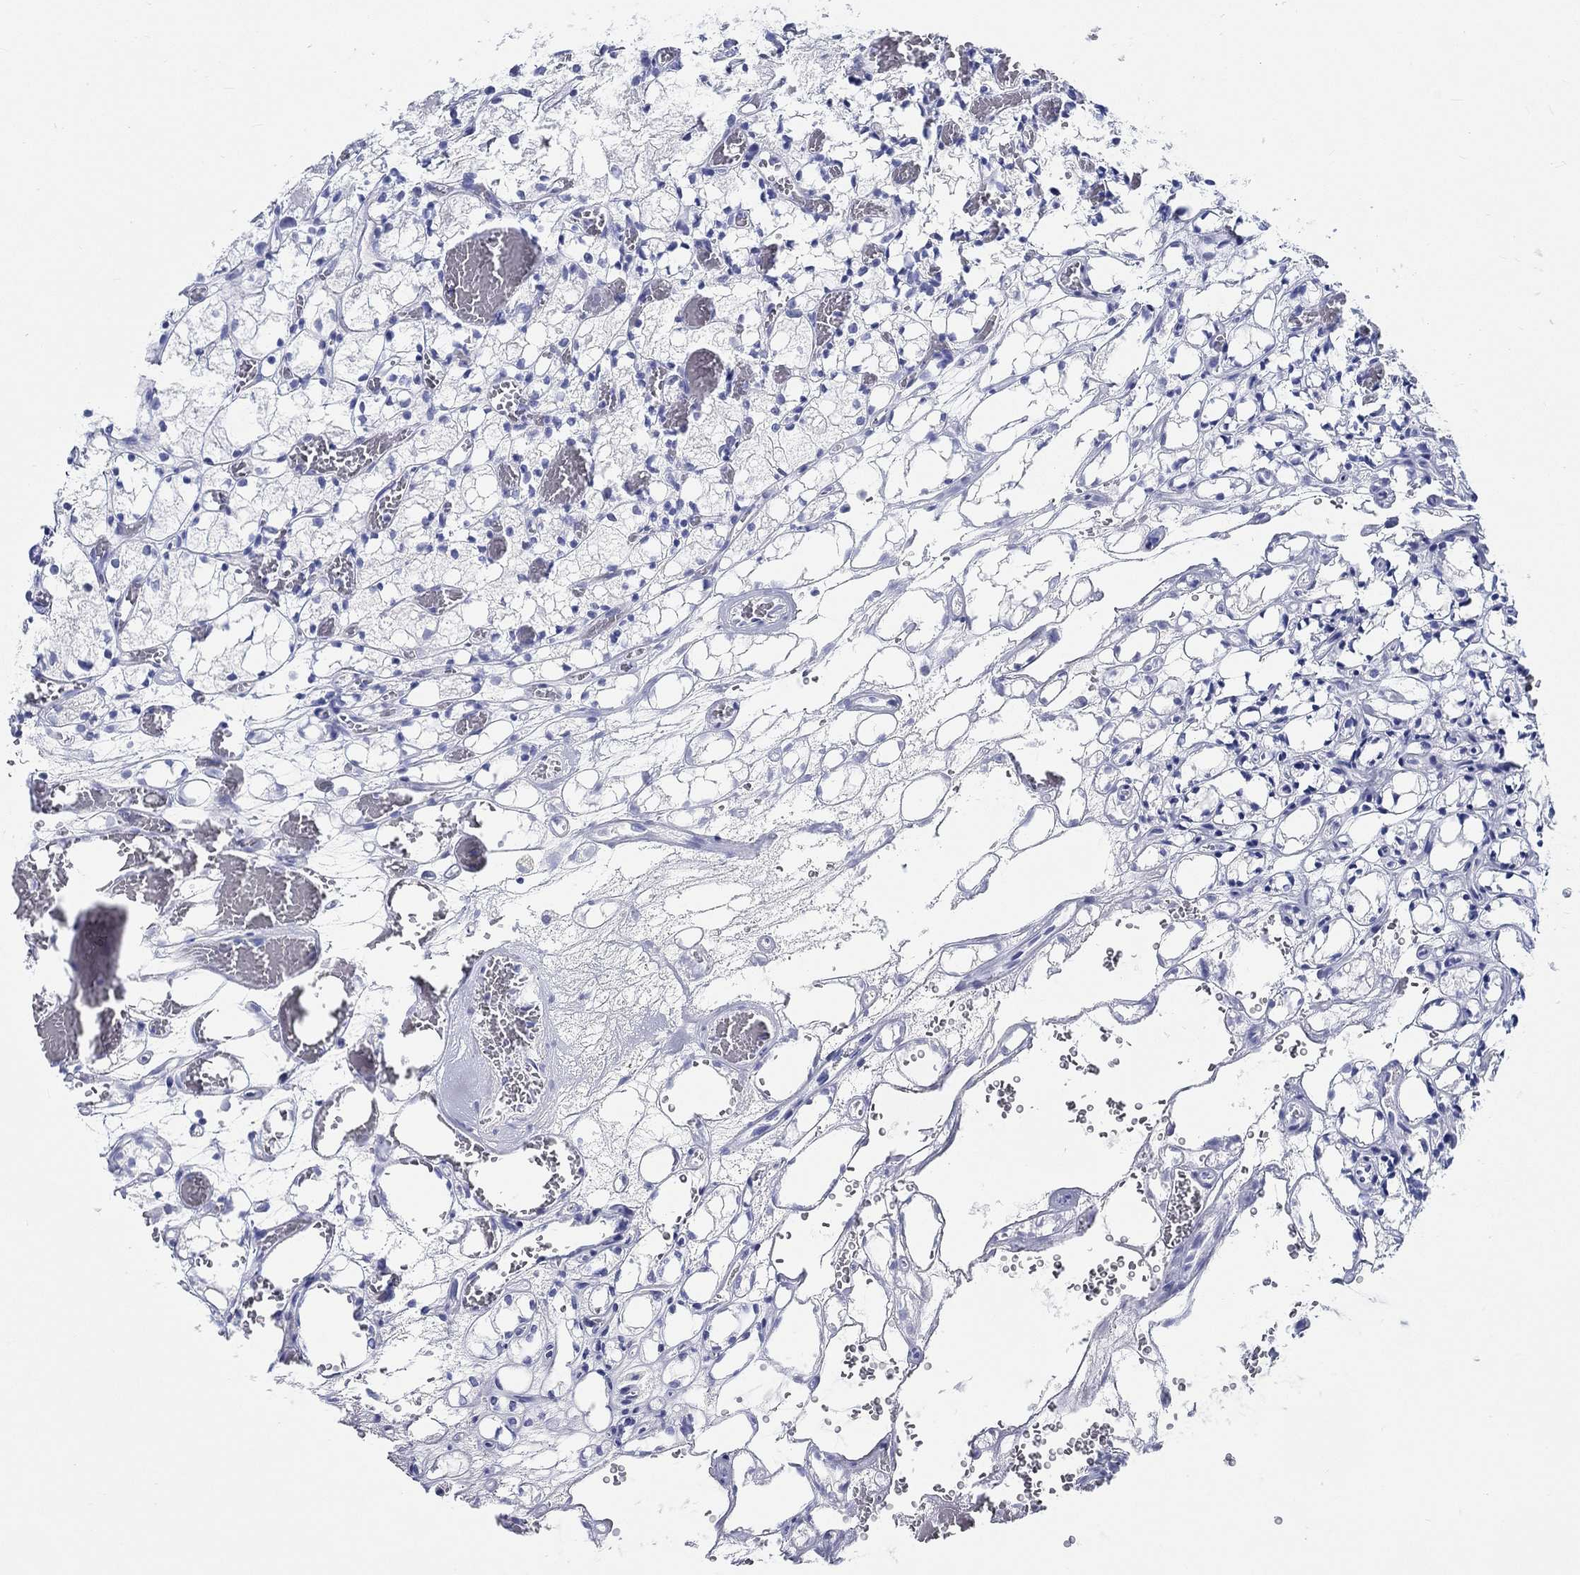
{"staining": {"intensity": "negative", "quantity": "none", "location": "none"}, "tissue": "renal cancer", "cell_type": "Tumor cells", "image_type": "cancer", "snomed": [{"axis": "morphology", "description": "Adenocarcinoma, NOS"}, {"axis": "topography", "description": "Kidney"}], "caption": "Immunohistochemistry (IHC) of renal cancer reveals no expression in tumor cells. (DAB (3,3'-diaminobenzidine) immunohistochemistry, high magnification).", "gene": "RD3L", "patient": {"sex": "female", "age": 69}}